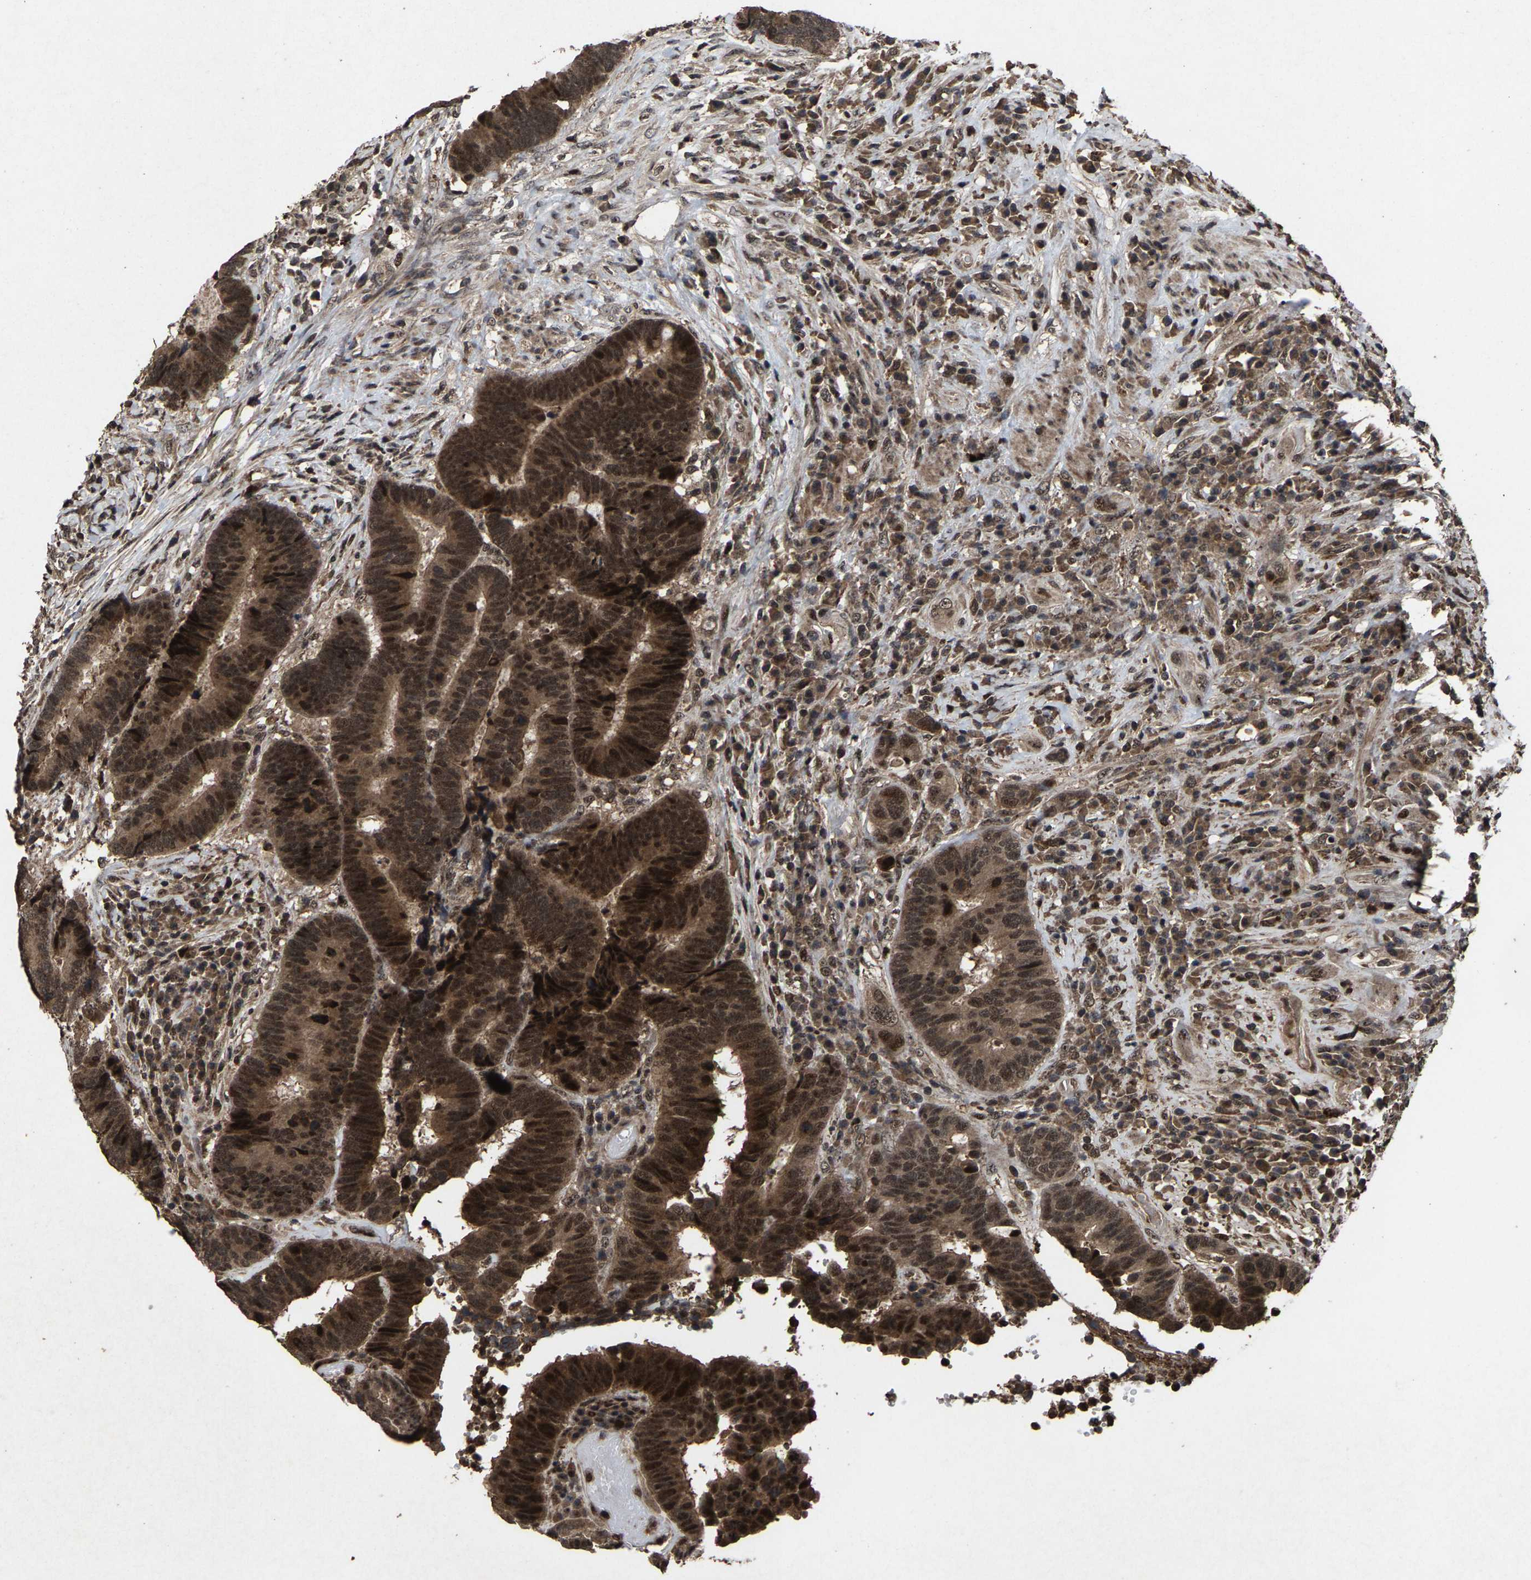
{"staining": {"intensity": "strong", "quantity": ">75%", "location": "cytoplasmic/membranous,nuclear"}, "tissue": "colorectal cancer", "cell_type": "Tumor cells", "image_type": "cancer", "snomed": [{"axis": "morphology", "description": "Adenocarcinoma, NOS"}, {"axis": "topography", "description": "Rectum"}], "caption": "The histopathology image shows staining of colorectal cancer, revealing strong cytoplasmic/membranous and nuclear protein expression (brown color) within tumor cells.", "gene": "HAUS6", "patient": {"sex": "female", "age": 89}}